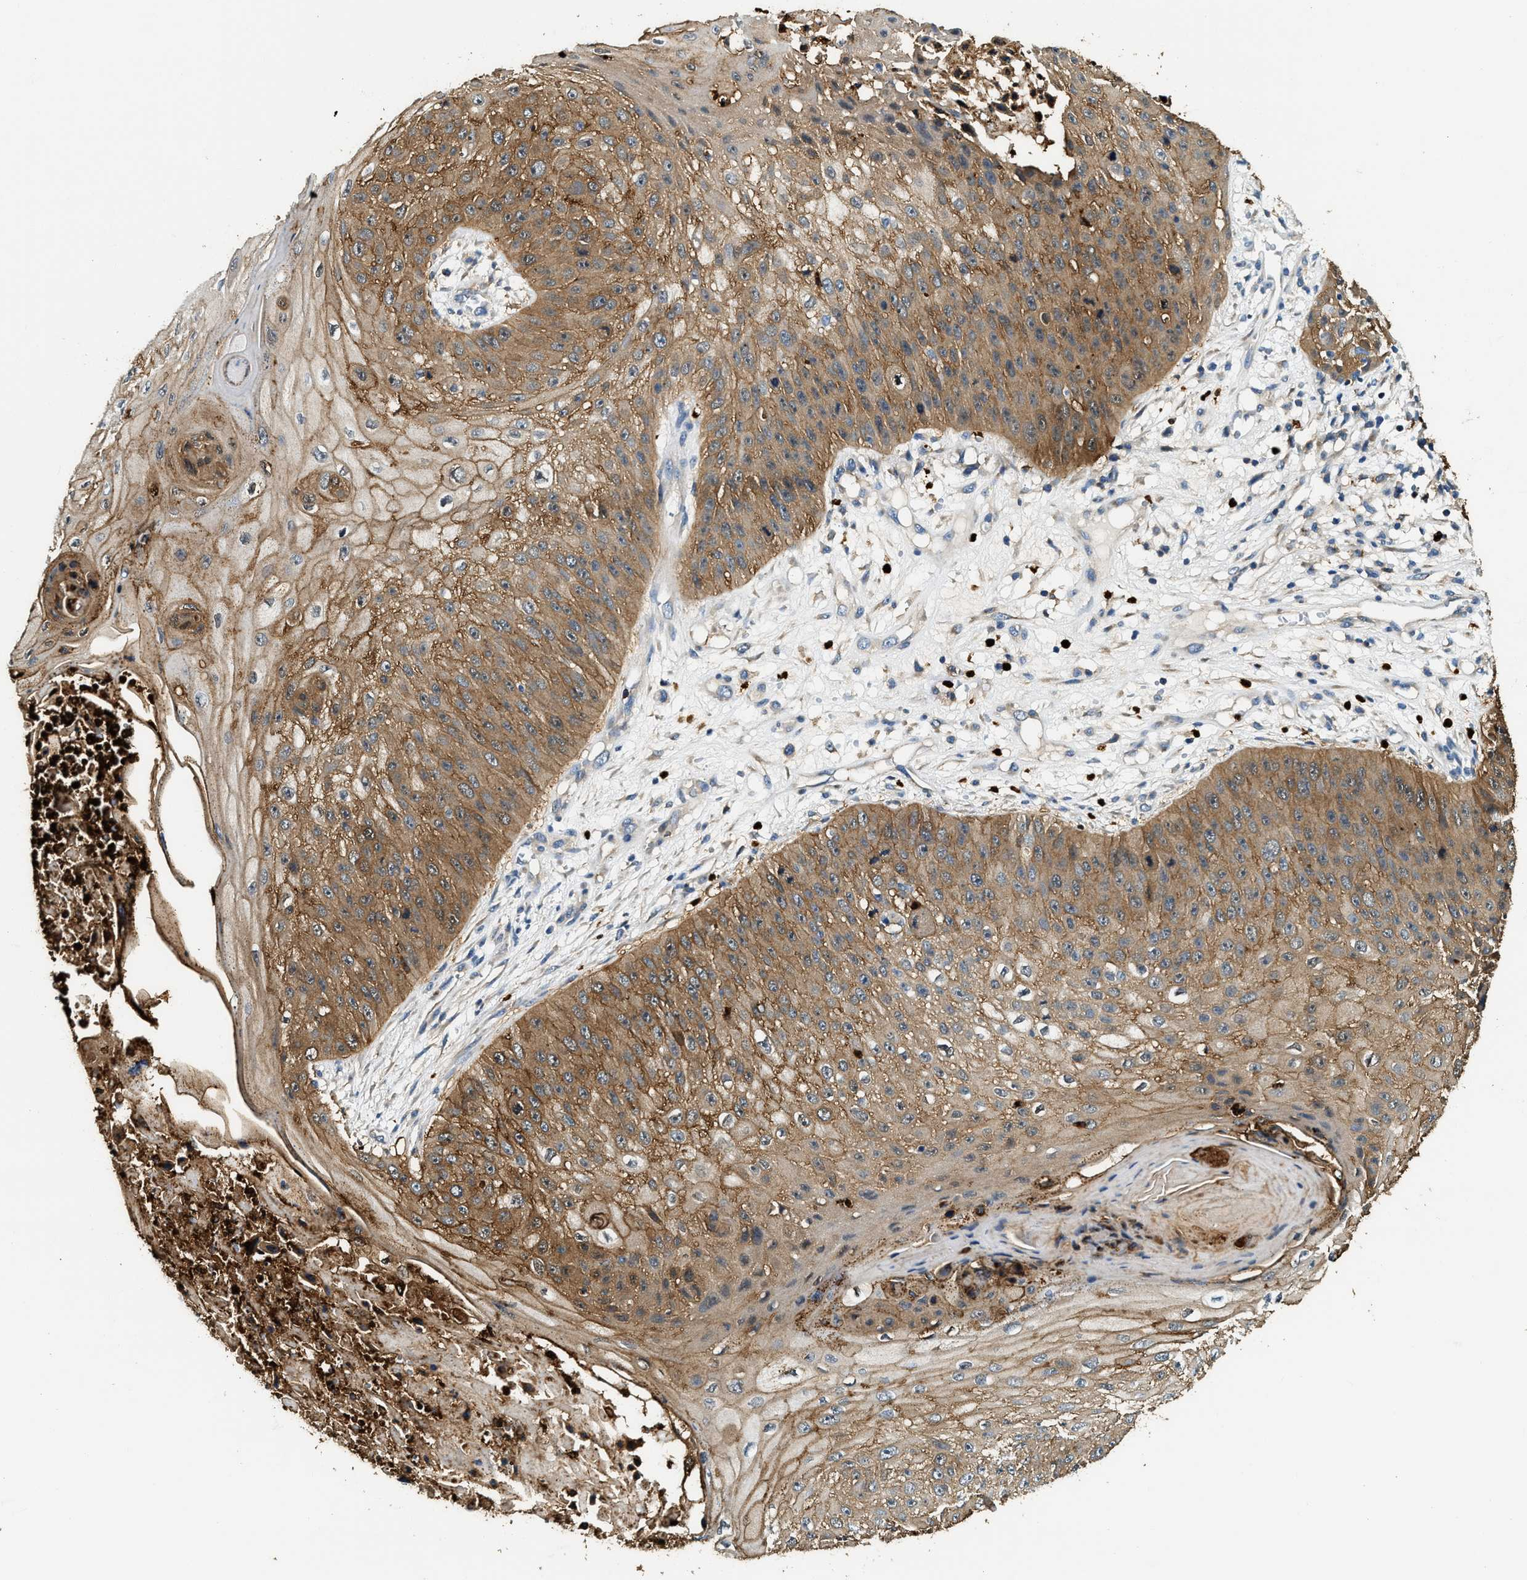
{"staining": {"intensity": "moderate", "quantity": ">75%", "location": "cytoplasmic/membranous"}, "tissue": "skin cancer", "cell_type": "Tumor cells", "image_type": "cancer", "snomed": [{"axis": "morphology", "description": "Squamous cell carcinoma, NOS"}, {"axis": "topography", "description": "Skin"}], "caption": "This is an image of immunohistochemistry staining of skin cancer, which shows moderate expression in the cytoplasmic/membranous of tumor cells.", "gene": "ANXA3", "patient": {"sex": "female", "age": 80}}